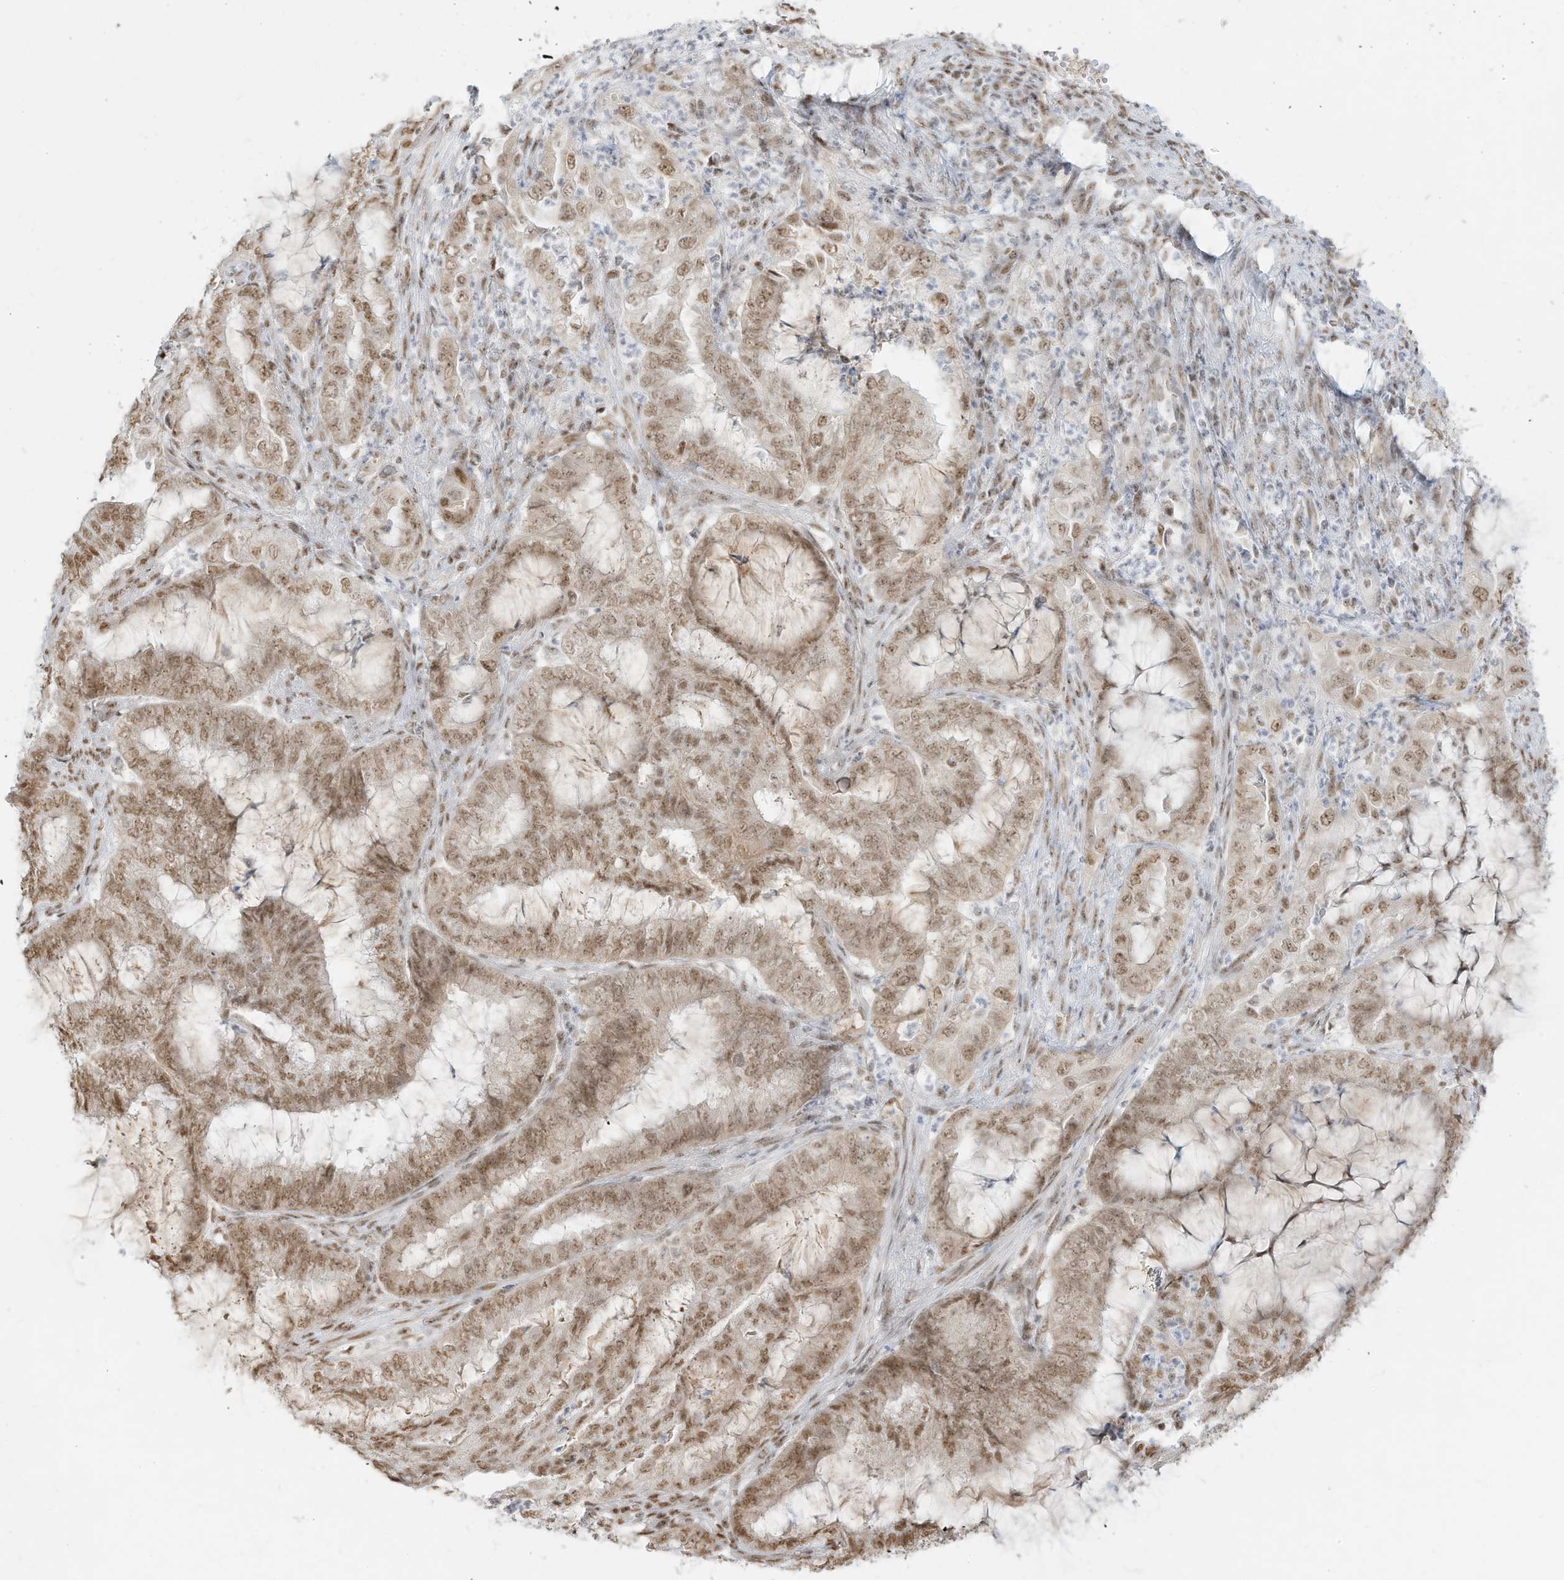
{"staining": {"intensity": "moderate", "quantity": ">75%", "location": "cytoplasmic/membranous,nuclear"}, "tissue": "endometrial cancer", "cell_type": "Tumor cells", "image_type": "cancer", "snomed": [{"axis": "morphology", "description": "Adenocarcinoma, NOS"}, {"axis": "topography", "description": "Endometrium"}], "caption": "A micrograph of endometrial cancer stained for a protein shows moderate cytoplasmic/membranous and nuclear brown staining in tumor cells.", "gene": "NHSL1", "patient": {"sex": "female", "age": 51}}